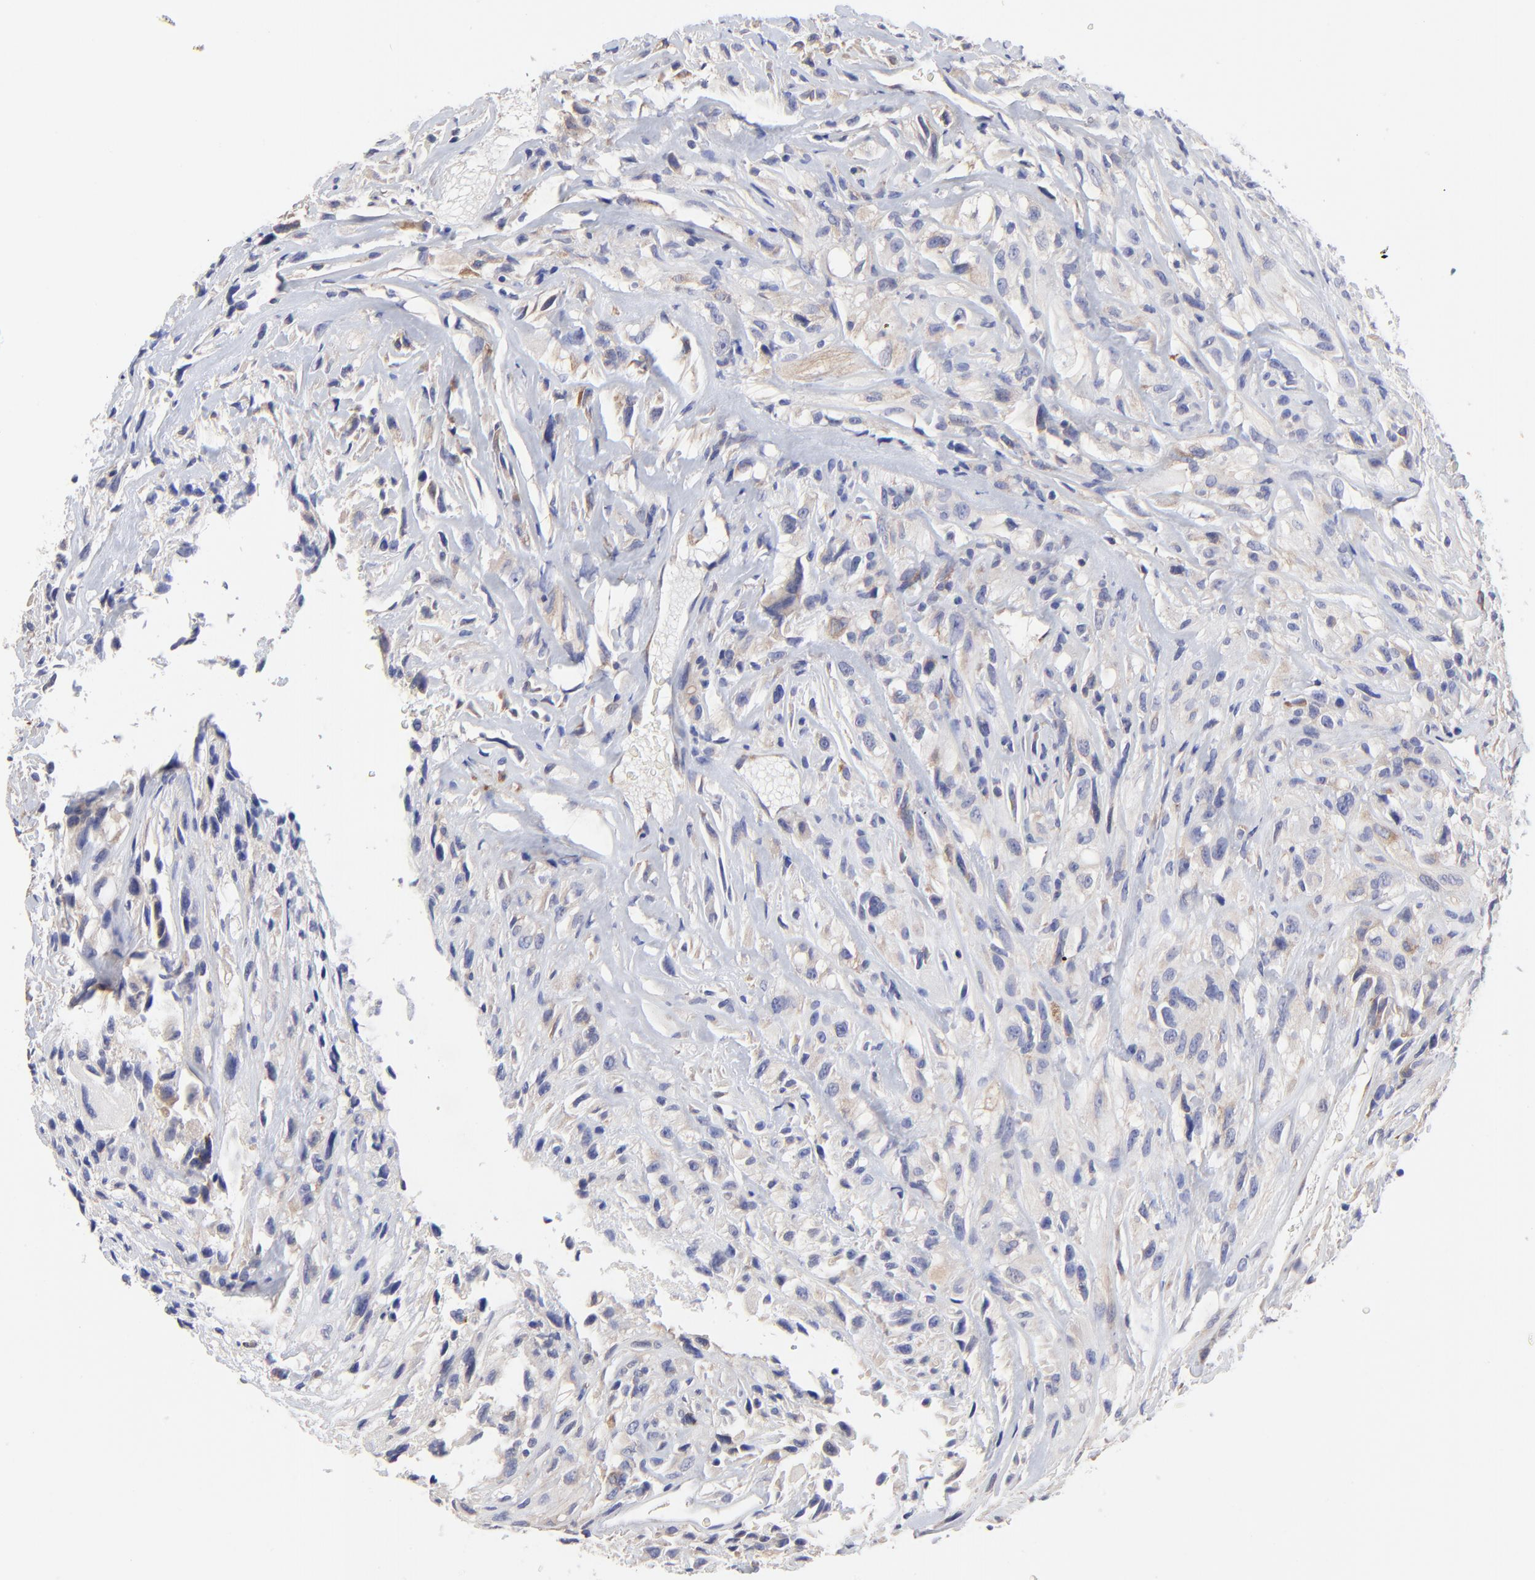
{"staining": {"intensity": "weak", "quantity": "<25%", "location": "cytoplasmic/membranous"}, "tissue": "glioma", "cell_type": "Tumor cells", "image_type": "cancer", "snomed": [{"axis": "morphology", "description": "Glioma, malignant, High grade"}, {"axis": "topography", "description": "Brain"}], "caption": "Immunohistochemistry (IHC) photomicrograph of malignant high-grade glioma stained for a protein (brown), which shows no staining in tumor cells.", "gene": "SULF2", "patient": {"sex": "male", "age": 48}}